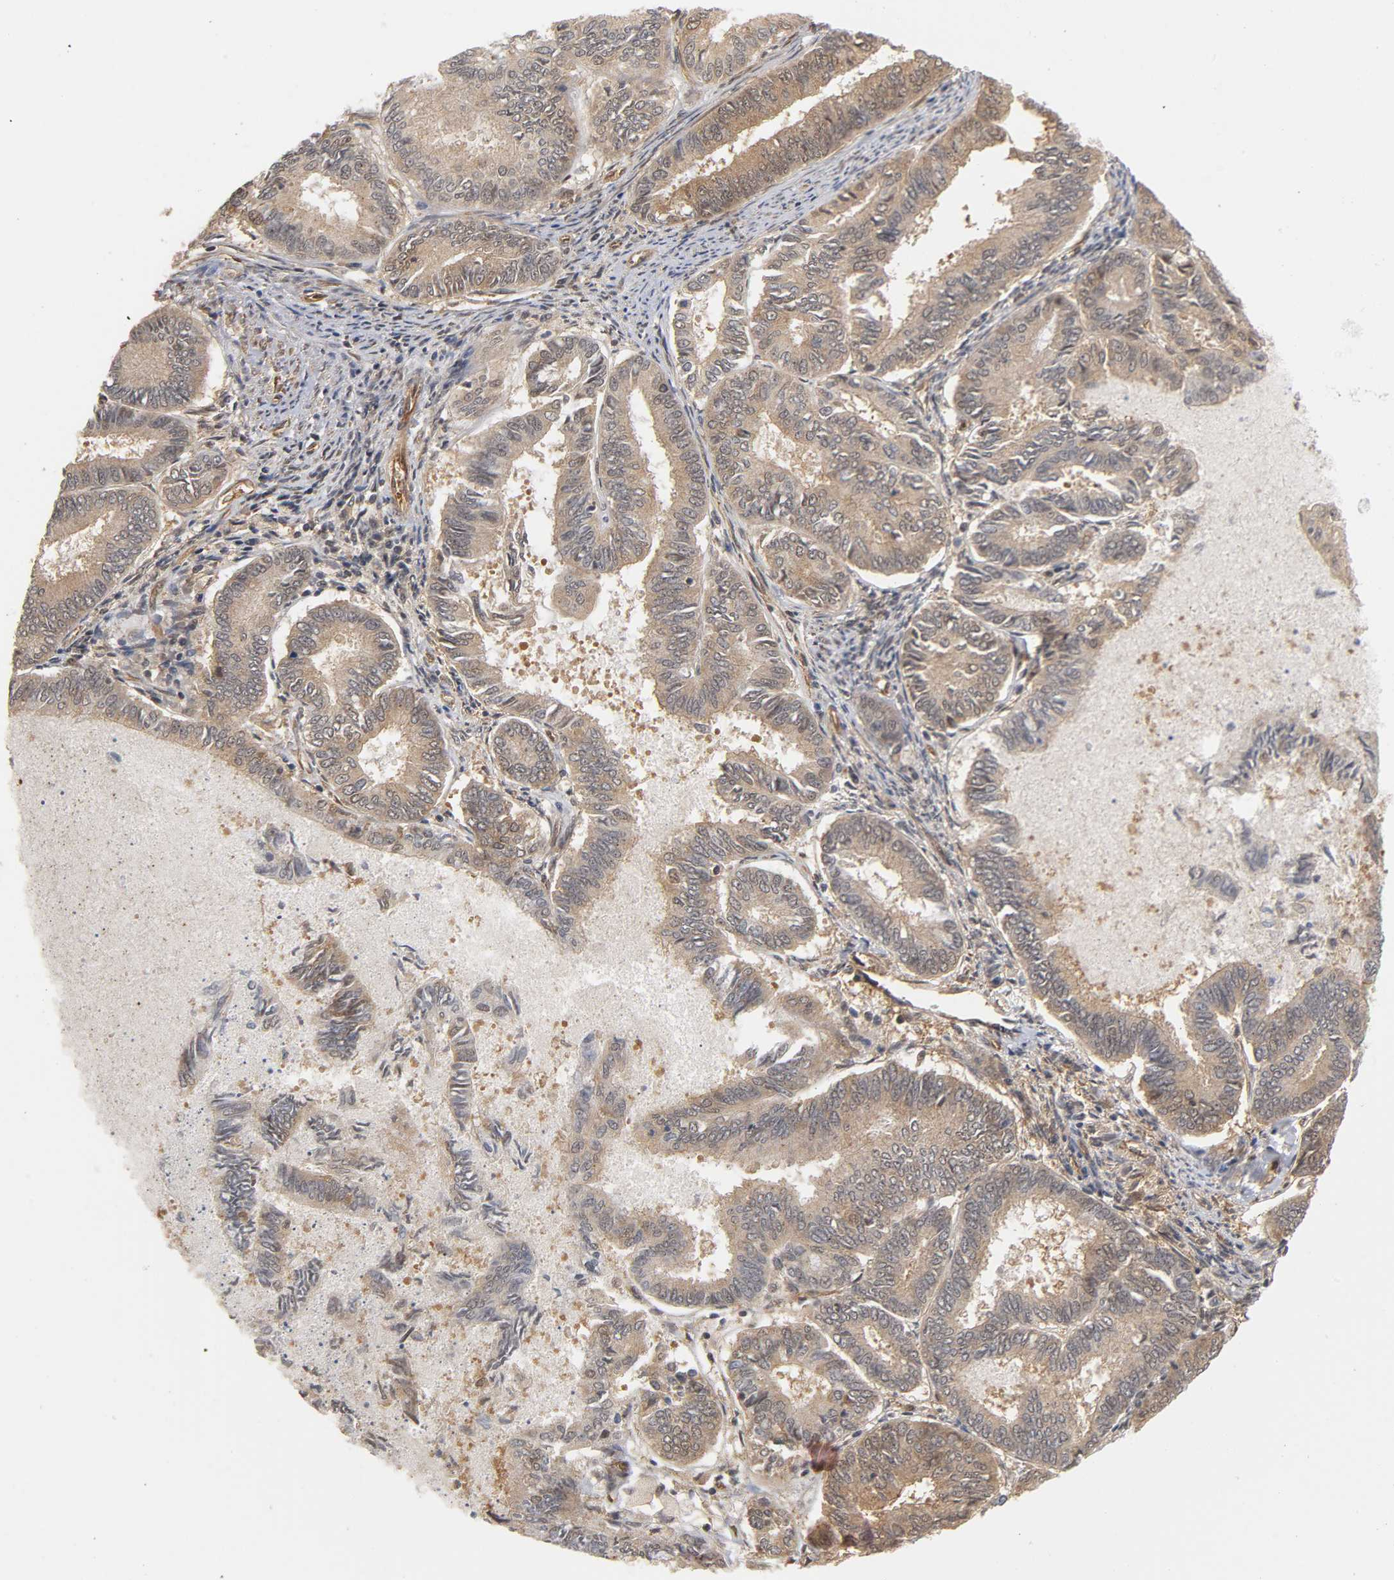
{"staining": {"intensity": "moderate", "quantity": ">75%", "location": "cytoplasmic/membranous"}, "tissue": "endometrial cancer", "cell_type": "Tumor cells", "image_type": "cancer", "snomed": [{"axis": "morphology", "description": "Adenocarcinoma, NOS"}, {"axis": "topography", "description": "Endometrium"}], "caption": "Brown immunohistochemical staining in human endometrial cancer displays moderate cytoplasmic/membranous expression in about >75% of tumor cells.", "gene": "CDC37", "patient": {"sex": "female", "age": 86}}